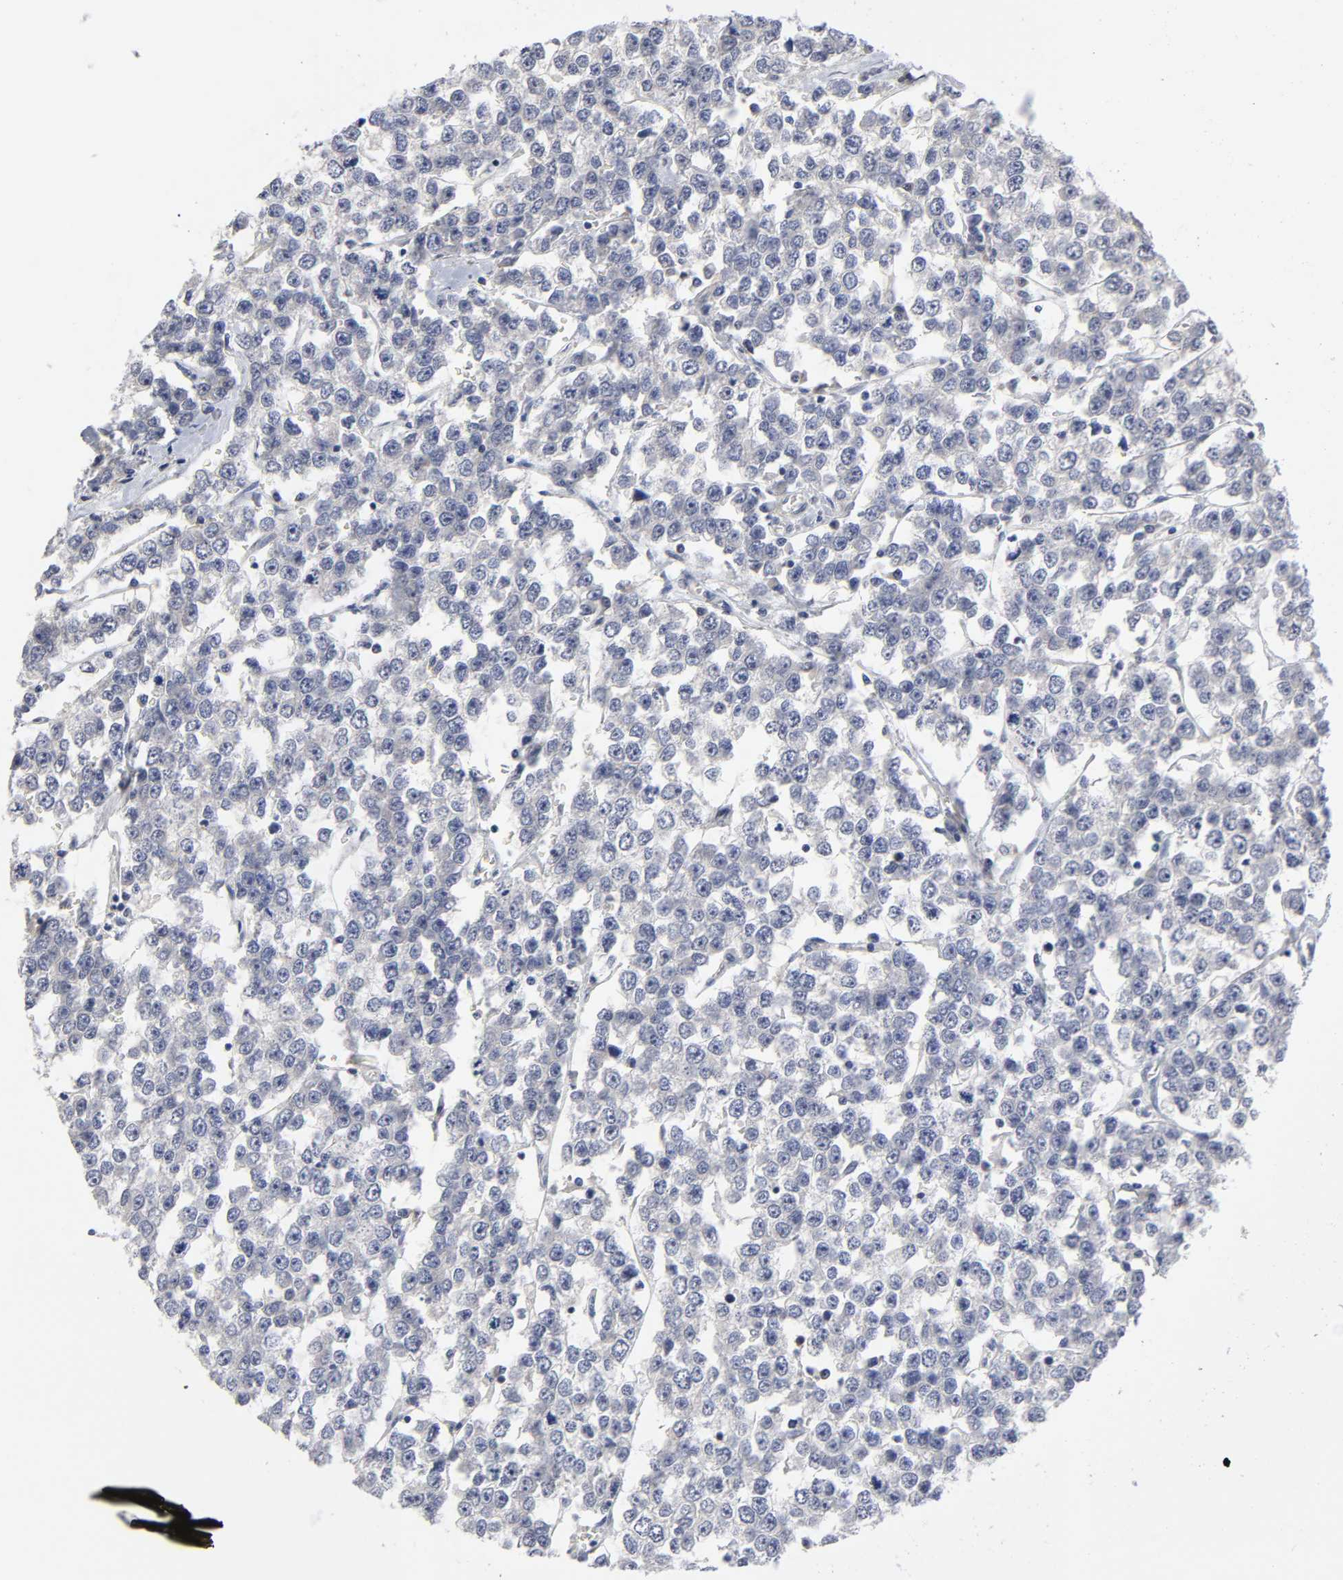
{"staining": {"intensity": "negative", "quantity": "none", "location": "none"}, "tissue": "testis cancer", "cell_type": "Tumor cells", "image_type": "cancer", "snomed": [{"axis": "morphology", "description": "Seminoma, NOS"}, {"axis": "morphology", "description": "Carcinoma, Embryonal, NOS"}, {"axis": "topography", "description": "Testis"}], "caption": "DAB immunohistochemical staining of seminoma (testis) displays no significant positivity in tumor cells.", "gene": "CASP9", "patient": {"sex": "male", "age": 52}}